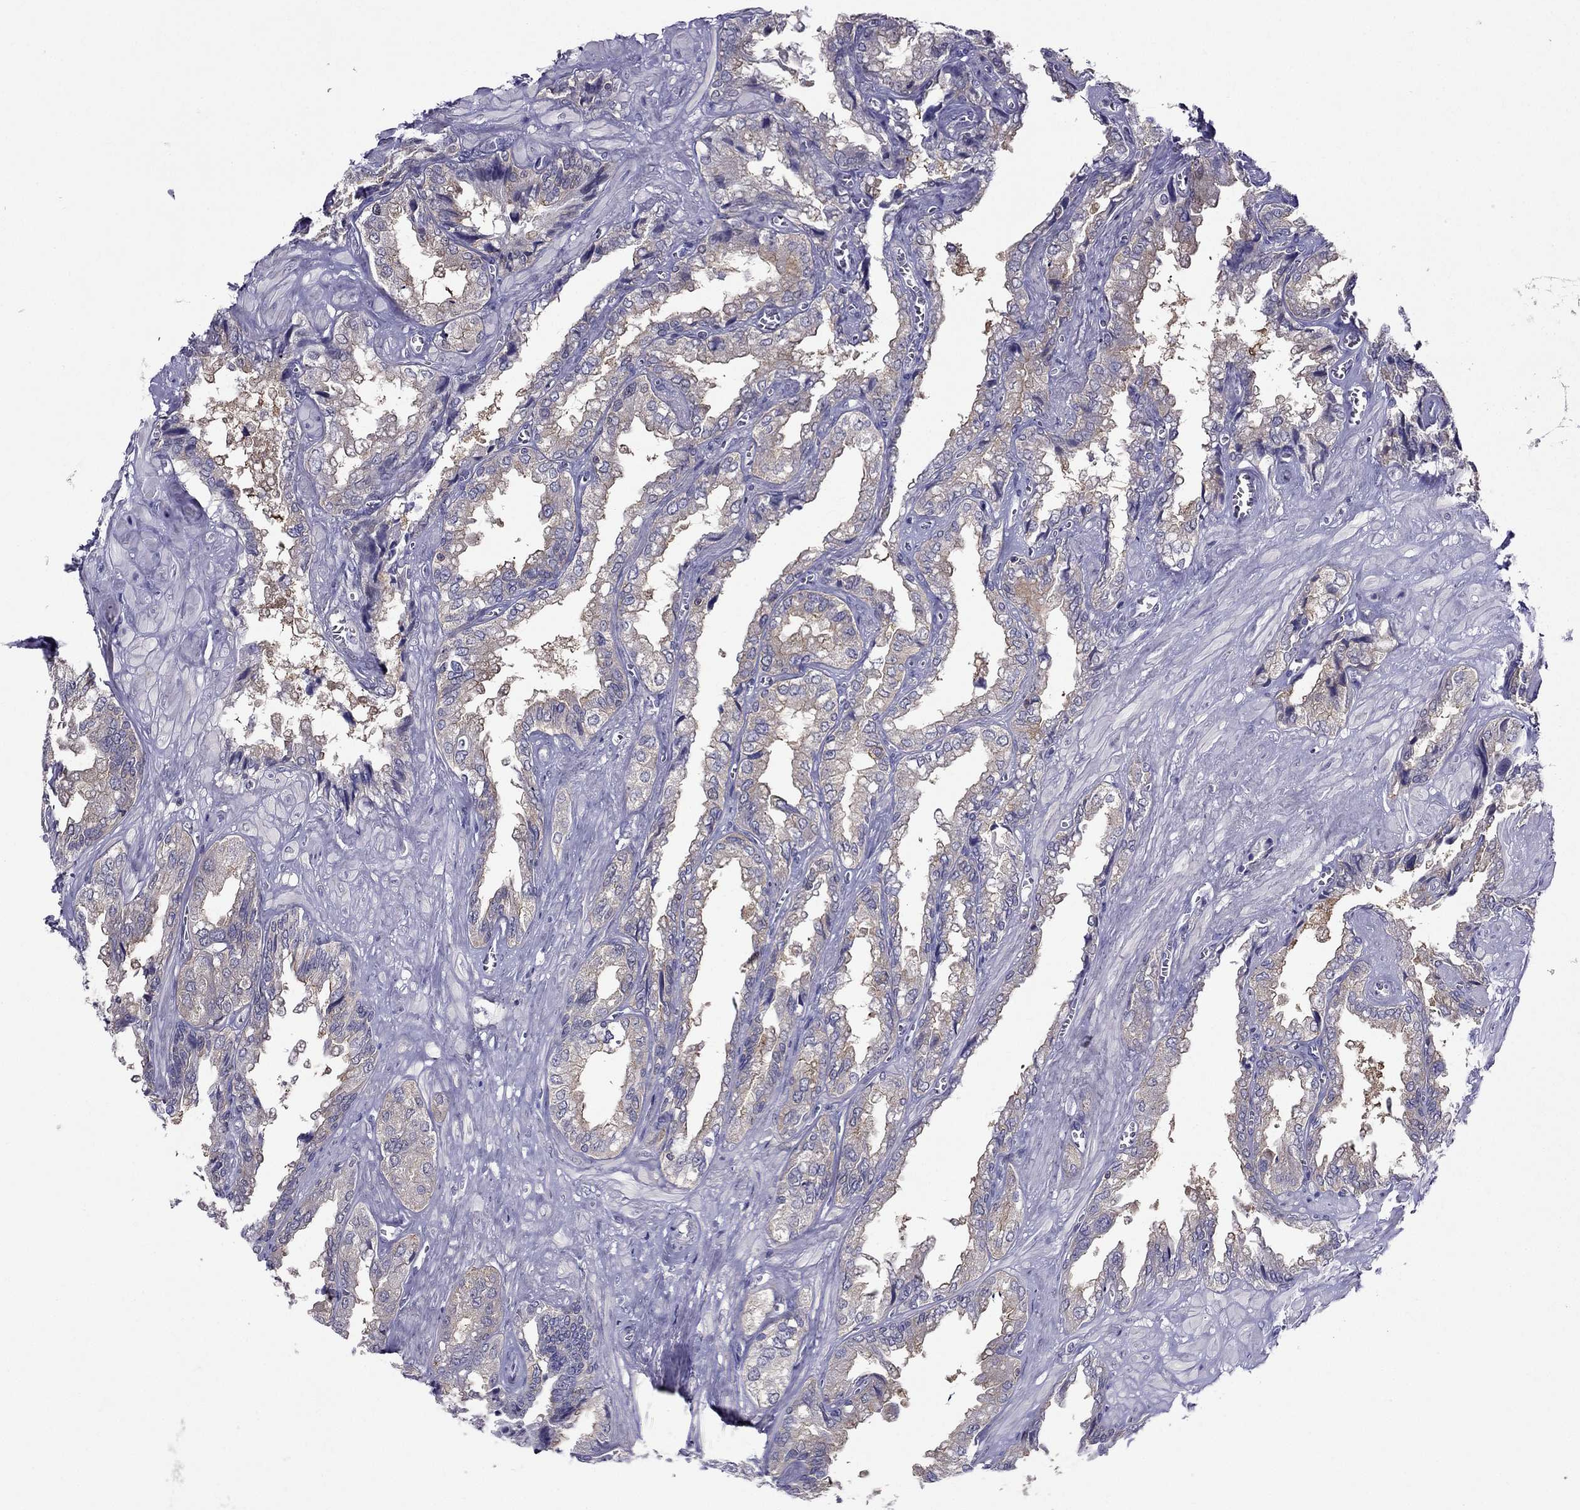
{"staining": {"intensity": "weak", "quantity": "25%-75%", "location": "cytoplasmic/membranous"}, "tissue": "seminal vesicle", "cell_type": "Glandular cells", "image_type": "normal", "snomed": [{"axis": "morphology", "description": "Normal tissue, NOS"}, {"axis": "topography", "description": "Seminal veicle"}], "caption": "Protein staining displays weak cytoplasmic/membranous staining in approximately 25%-75% of glandular cells in benign seminal vesicle.", "gene": "AAK1", "patient": {"sex": "male", "age": 67}}